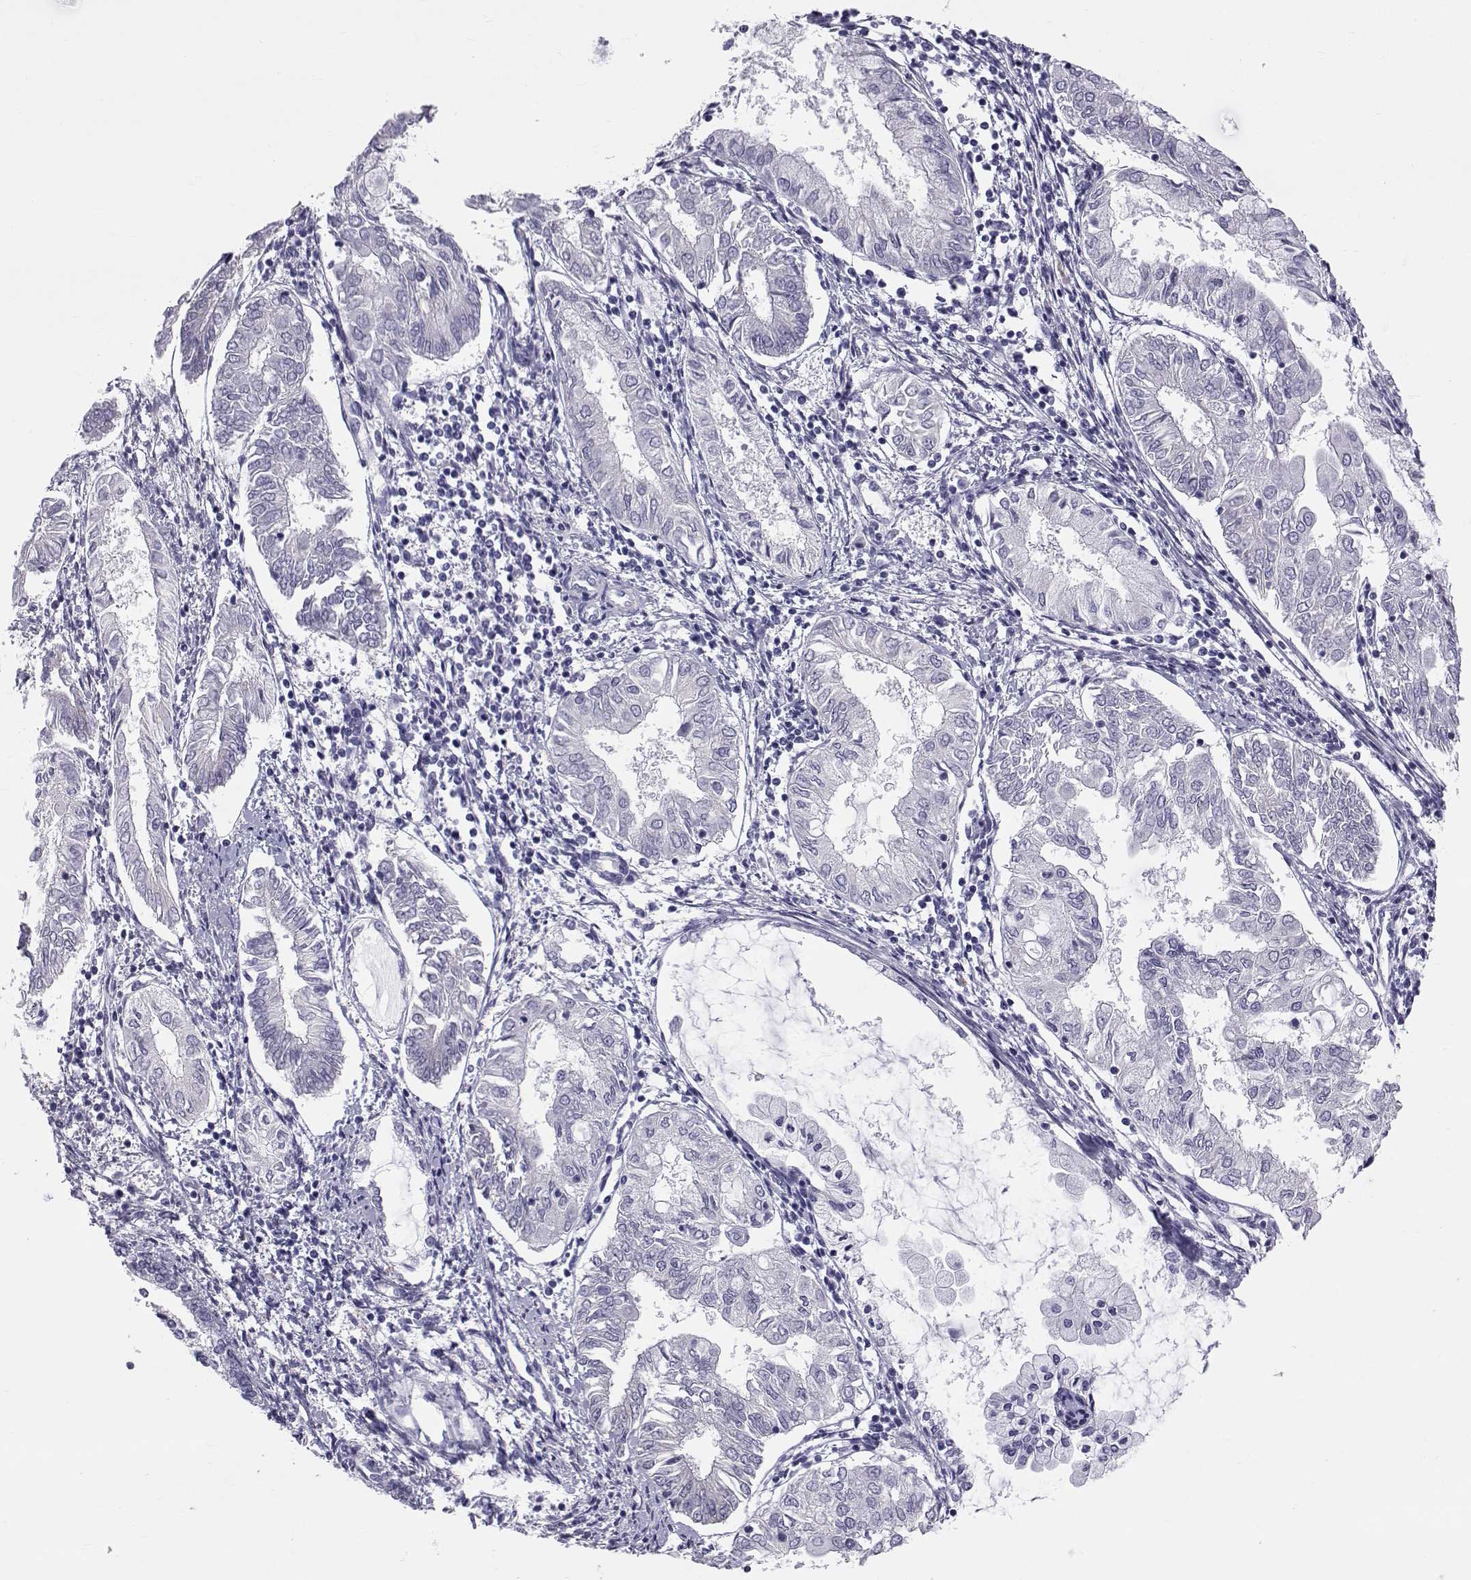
{"staining": {"intensity": "negative", "quantity": "none", "location": "none"}, "tissue": "endometrial cancer", "cell_type": "Tumor cells", "image_type": "cancer", "snomed": [{"axis": "morphology", "description": "Adenocarcinoma, NOS"}, {"axis": "topography", "description": "Endometrium"}], "caption": "Endometrial adenocarcinoma was stained to show a protein in brown. There is no significant staining in tumor cells.", "gene": "RNASE12", "patient": {"sex": "female", "age": 68}}